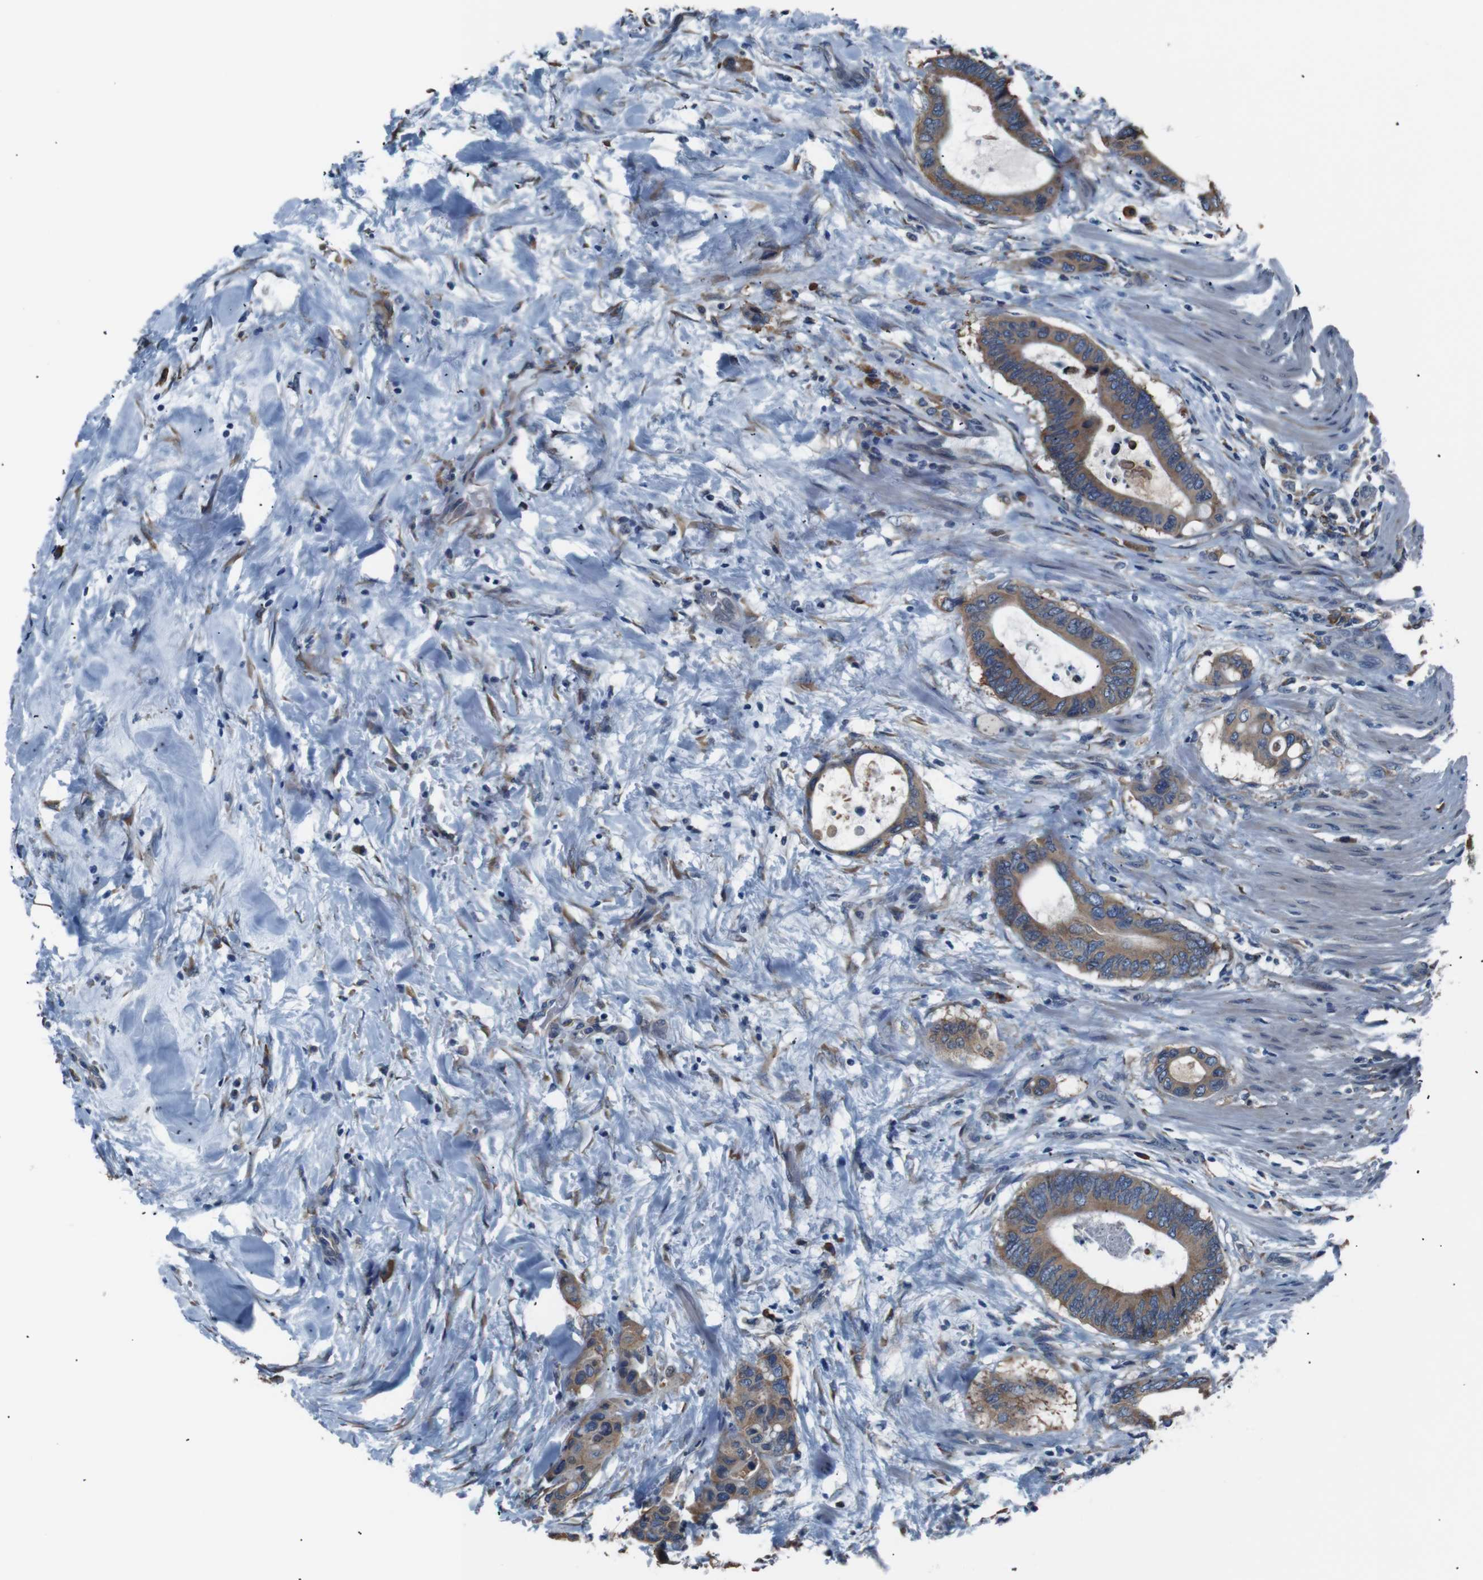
{"staining": {"intensity": "moderate", "quantity": ">75%", "location": "cytoplasmic/membranous"}, "tissue": "colorectal cancer", "cell_type": "Tumor cells", "image_type": "cancer", "snomed": [{"axis": "morphology", "description": "Normal tissue, NOS"}, {"axis": "morphology", "description": "Adenocarcinoma, NOS"}, {"axis": "topography", "description": "Colon"}], "caption": "The immunohistochemical stain shows moderate cytoplasmic/membranous staining in tumor cells of colorectal cancer (adenocarcinoma) tissue. (DAB = brown stain, brightfield microscopy at high magnification).", "gene": "SIGMAR1", "patient": {"sex": "male", "age": 82}}